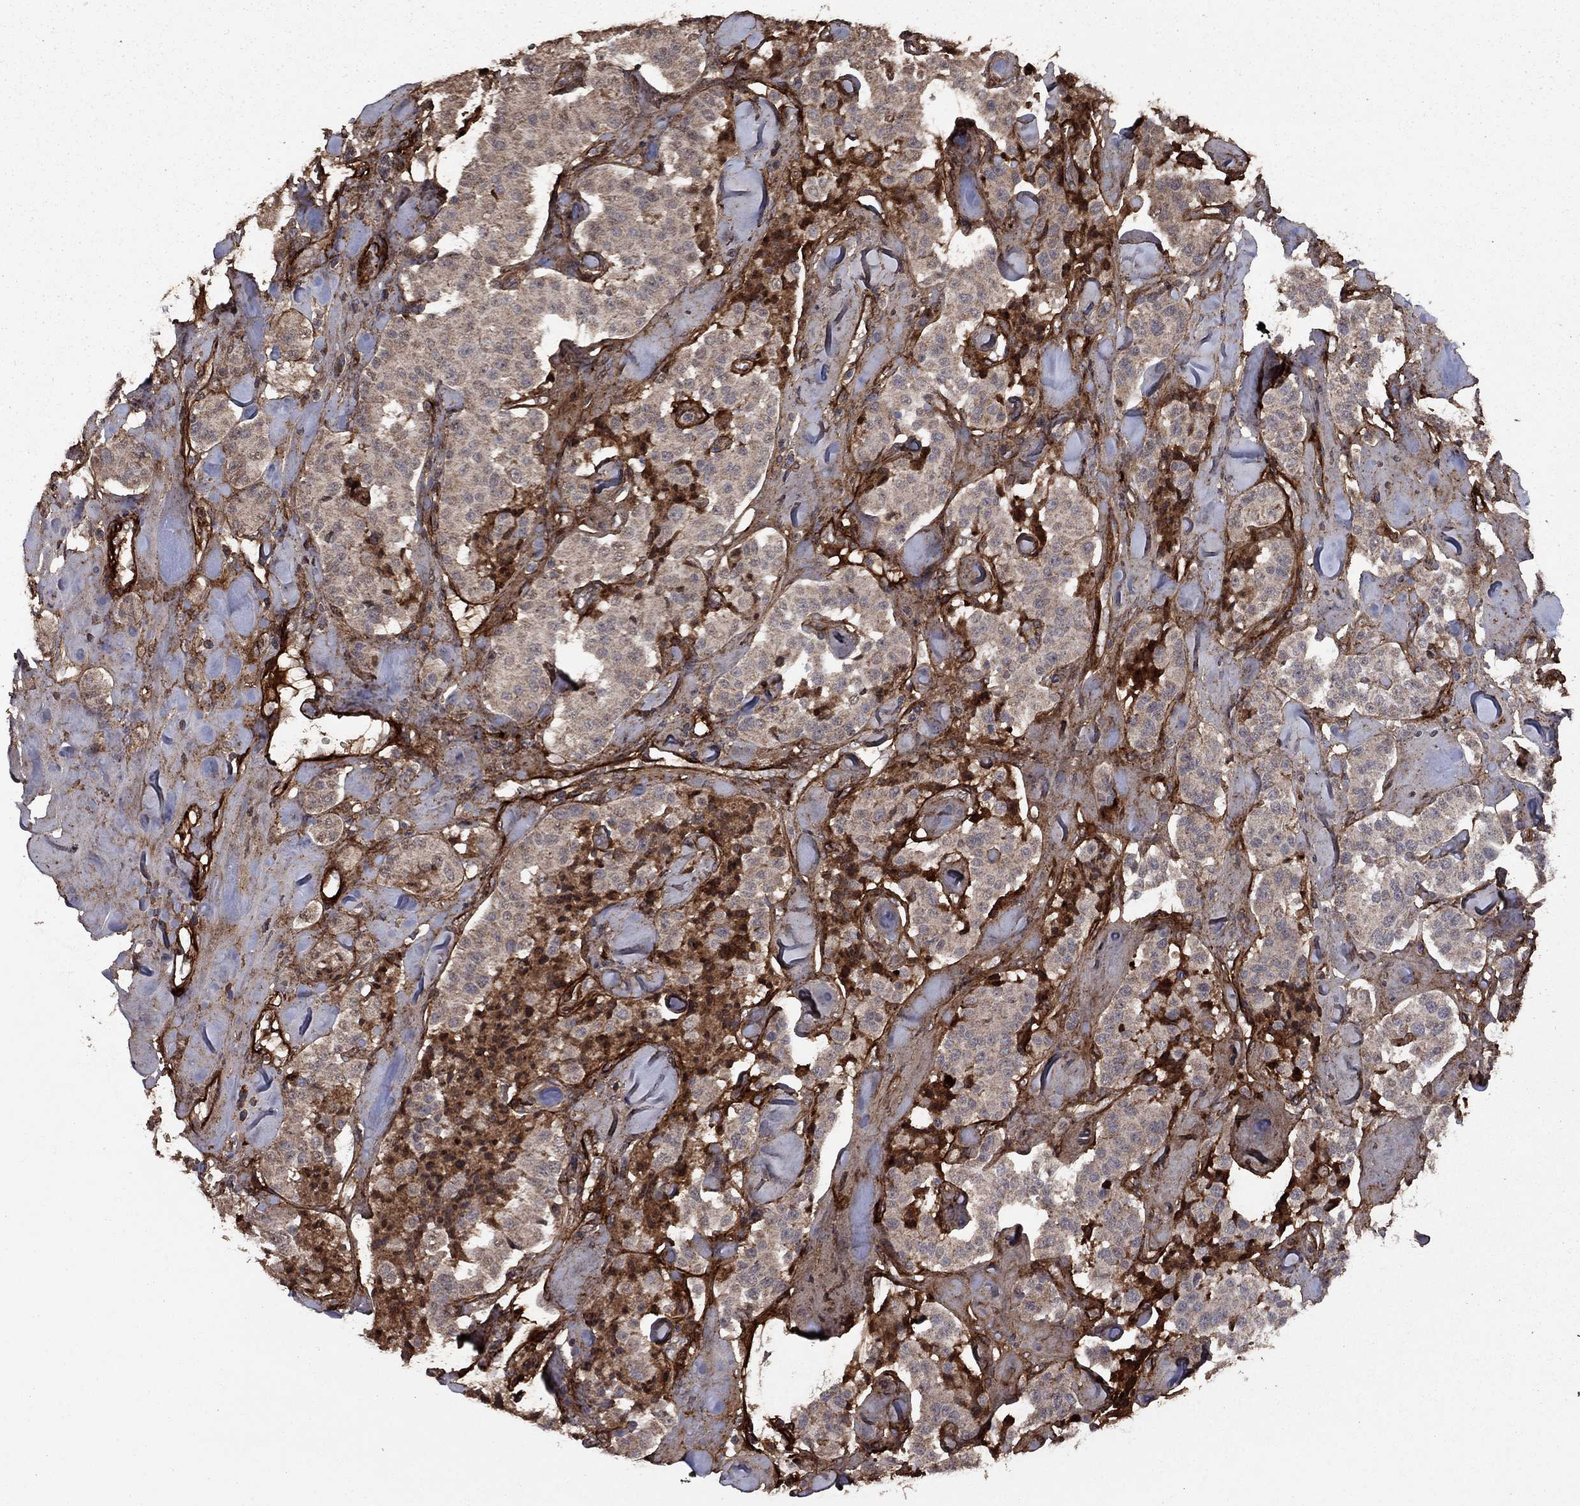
{"staining": {"intensity": "negative", "quantity": "none", "location": "none"}, "tissue": "carcinoid", "cell_type": "Tumor cells", "image_type": "cancer", "snomed": [{"axis": "morphology", "description": "Carcinoid, malignant, NOS"}, {"axis": "topography", "description": "Pancreas"}], "caption": "DAB (3,3'-diaminobenzidine) immunohistochemical staining of carcinoid demonstrates no significant positivity in tumor cells.", "gene": "COL18A1", "patient": {"sex": "male", "age": 41}}